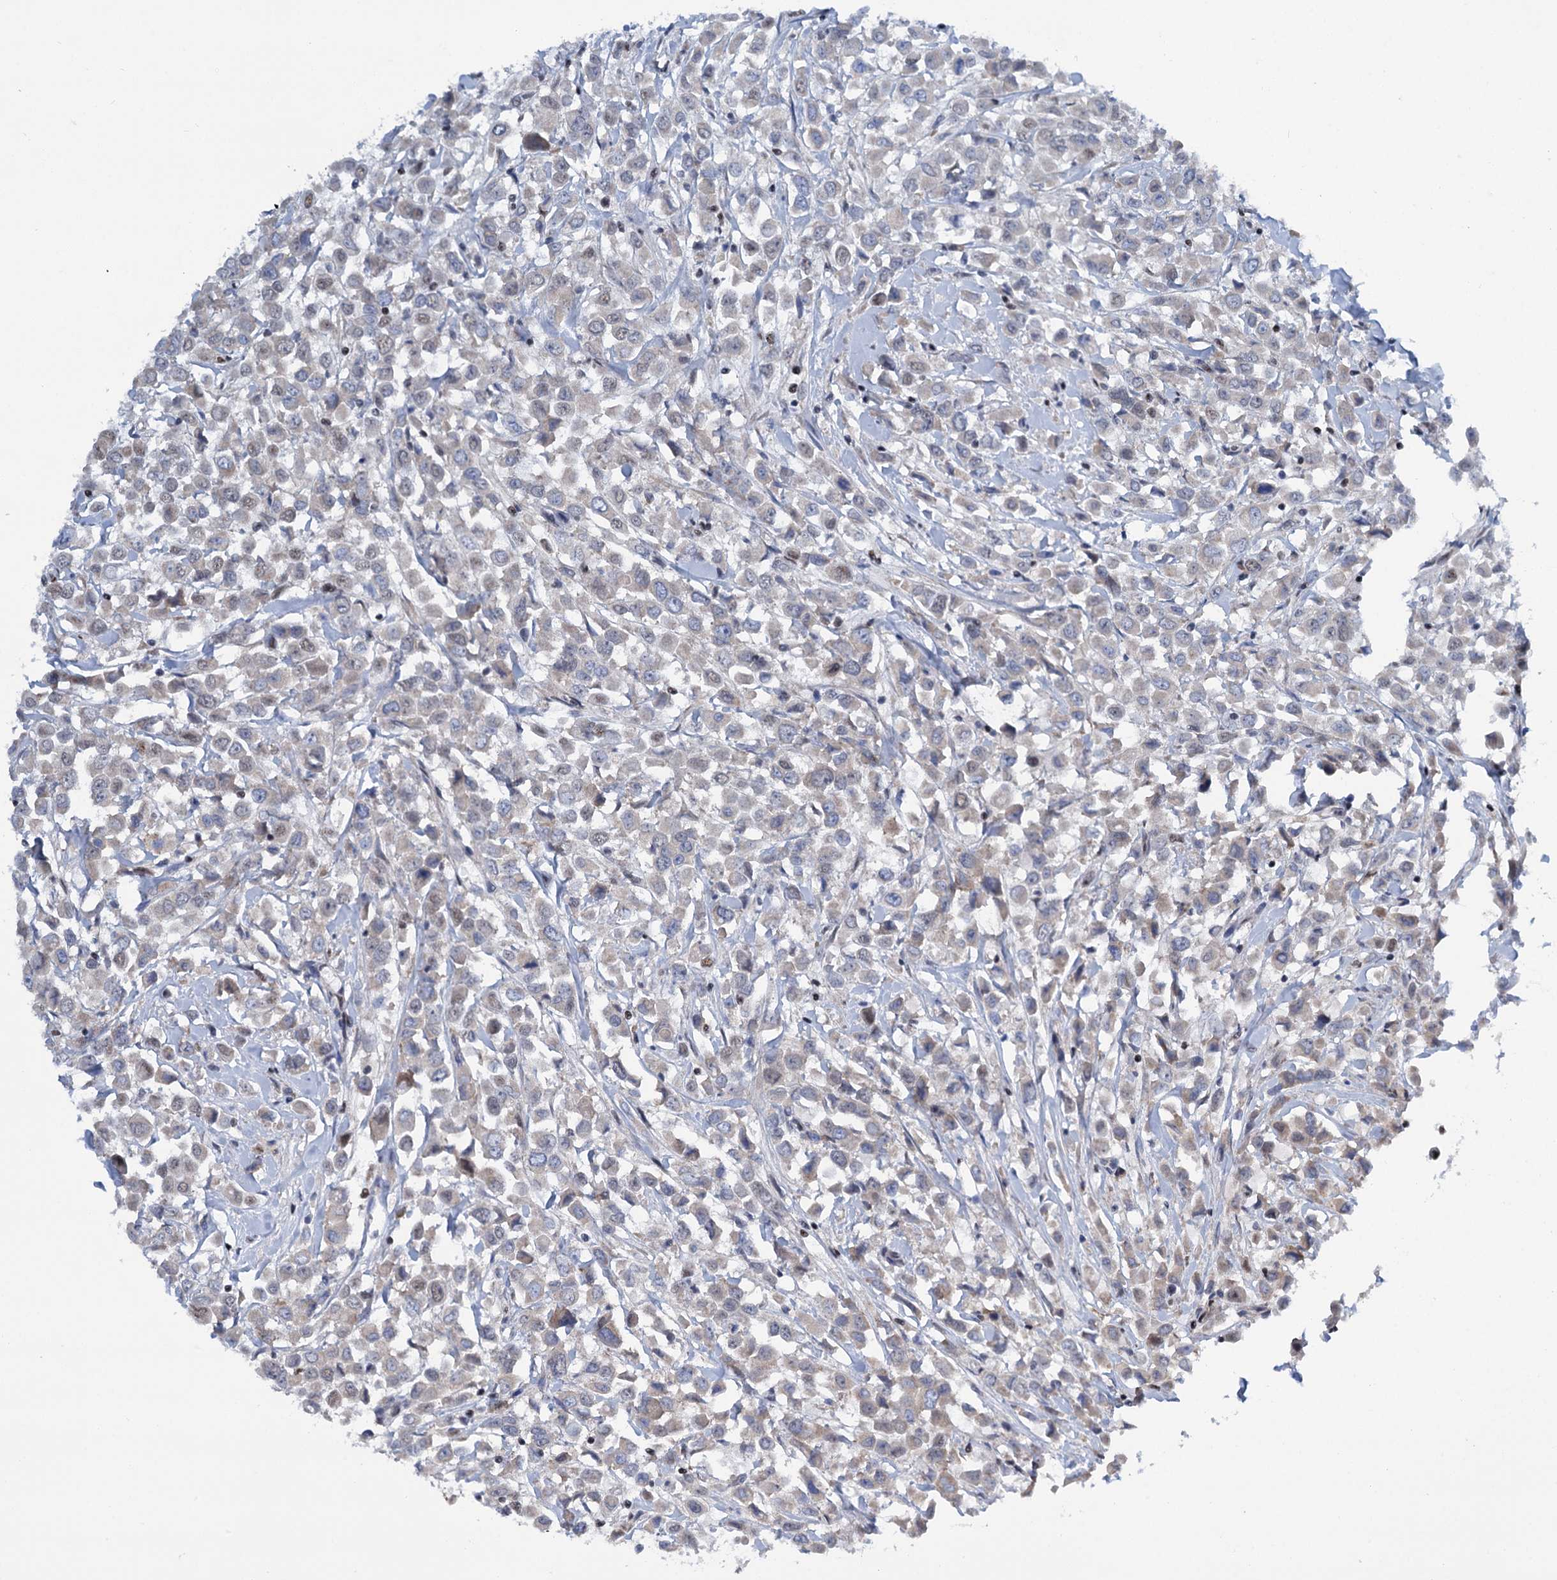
{"staining": {"intensity": "weak", "quantity": "25%-75%", "location": "nuclear"}, "tissue": "breast cancer", "cell_type": "Tumor cells", "image_type": "cancer", "snomed": [{"axis": "morphology", "description": "Duct carcinoma"}, {"axis": "topography", "description": "Breast"}], "caption": "A histopathology image showing weak nuclear positivity in about 25%-75% of tumor cells in breast cancer (invasive ductal carcinoma), as visualized by brown immunohistochemical staining.", "gene": "SREK1", "patient": {"sex": "female", "age": 61}}